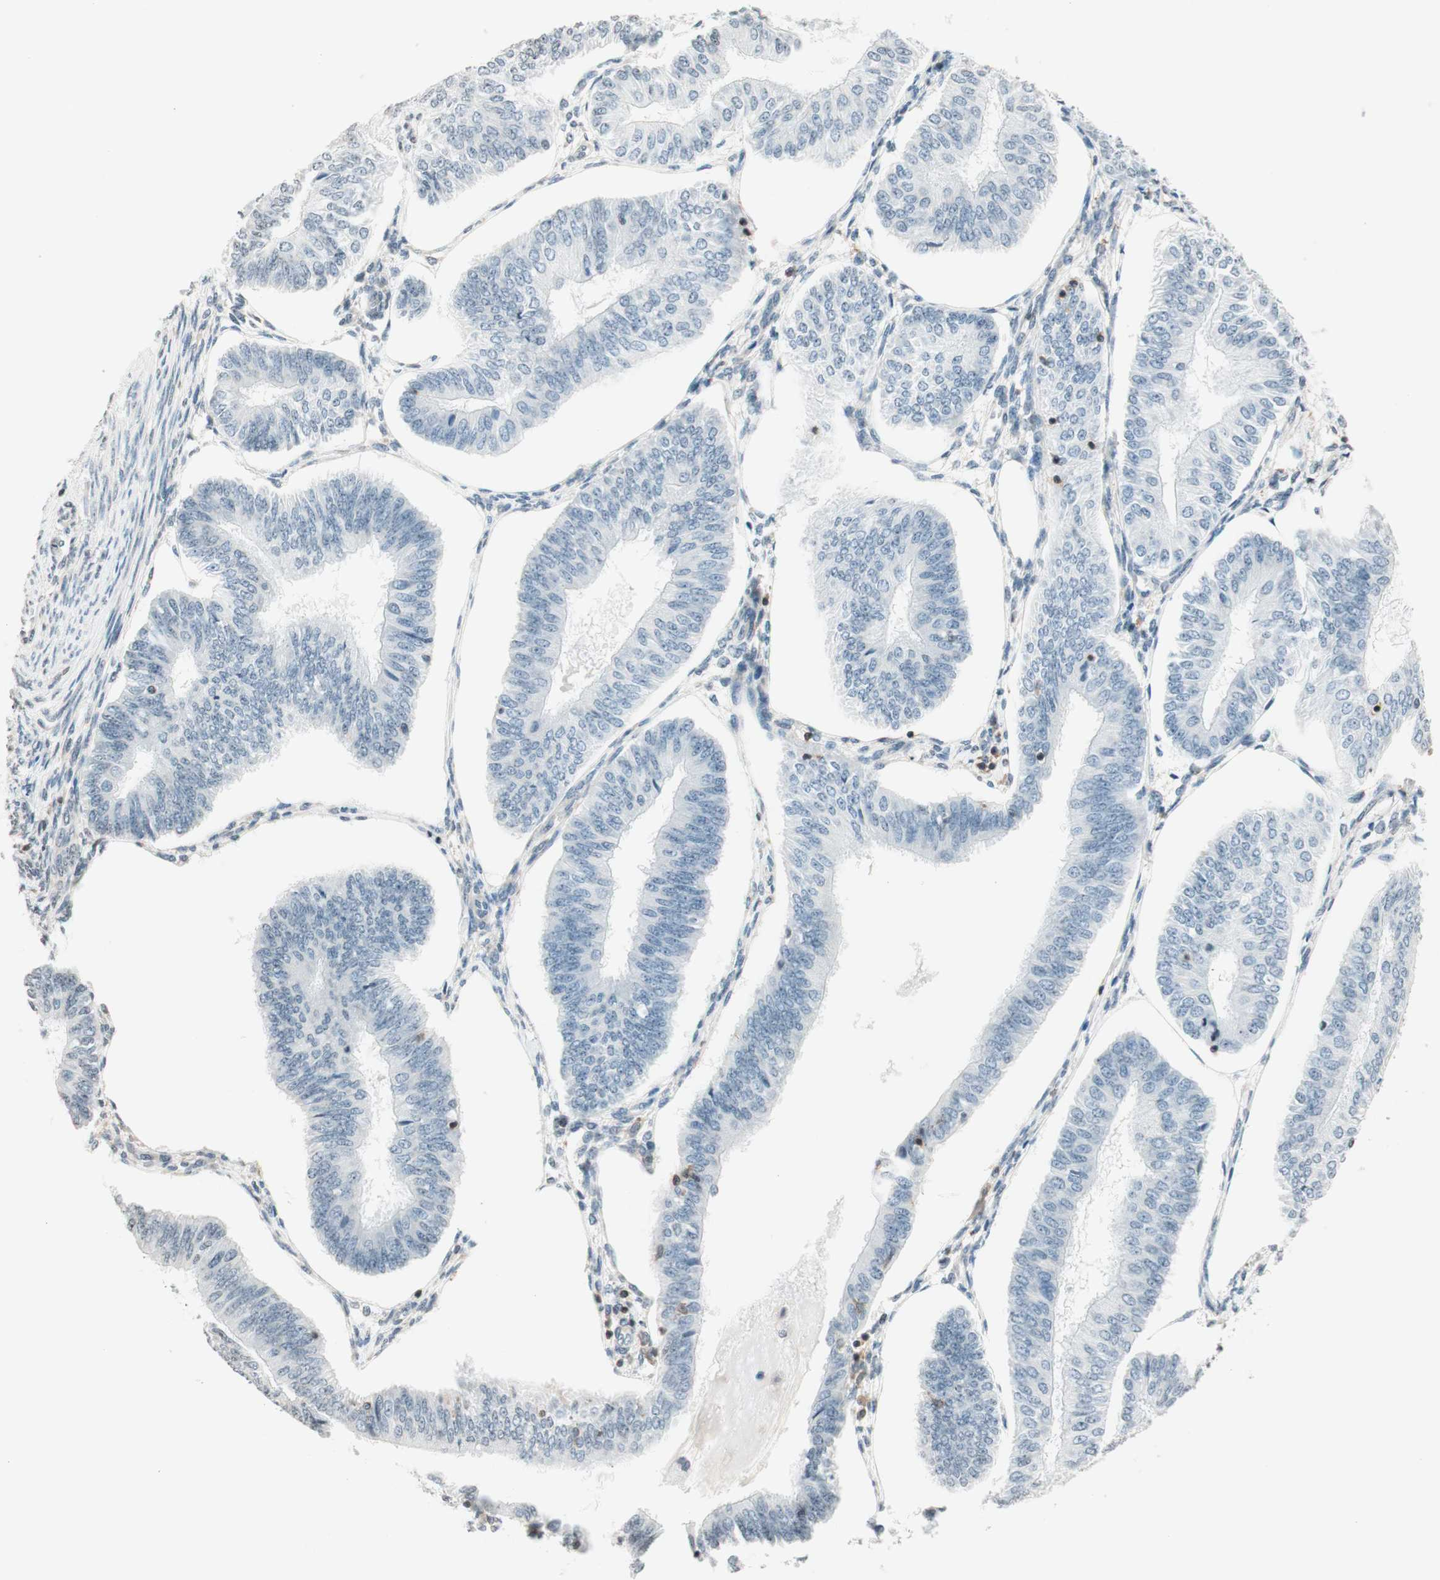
{"staining": {"intensity": "negative", "quantity": "none", "location": "none"}, "tissue": "endometrial cancer", "cell_type": "Tumor cells", "image_type": "cancer", "snomed": [{"axis": "morphology", "description": "Adenocarcinoma, NOS"}, {"axis": "topography", "description": "Endometrium"}], "caption": "A high-resolution photomicrograph shows IHC staining of endometrial cancer, which displays no significant expression in tumor cells.", "gene": "WIPF1", "patient": {"sex": "female", "age": 58}}